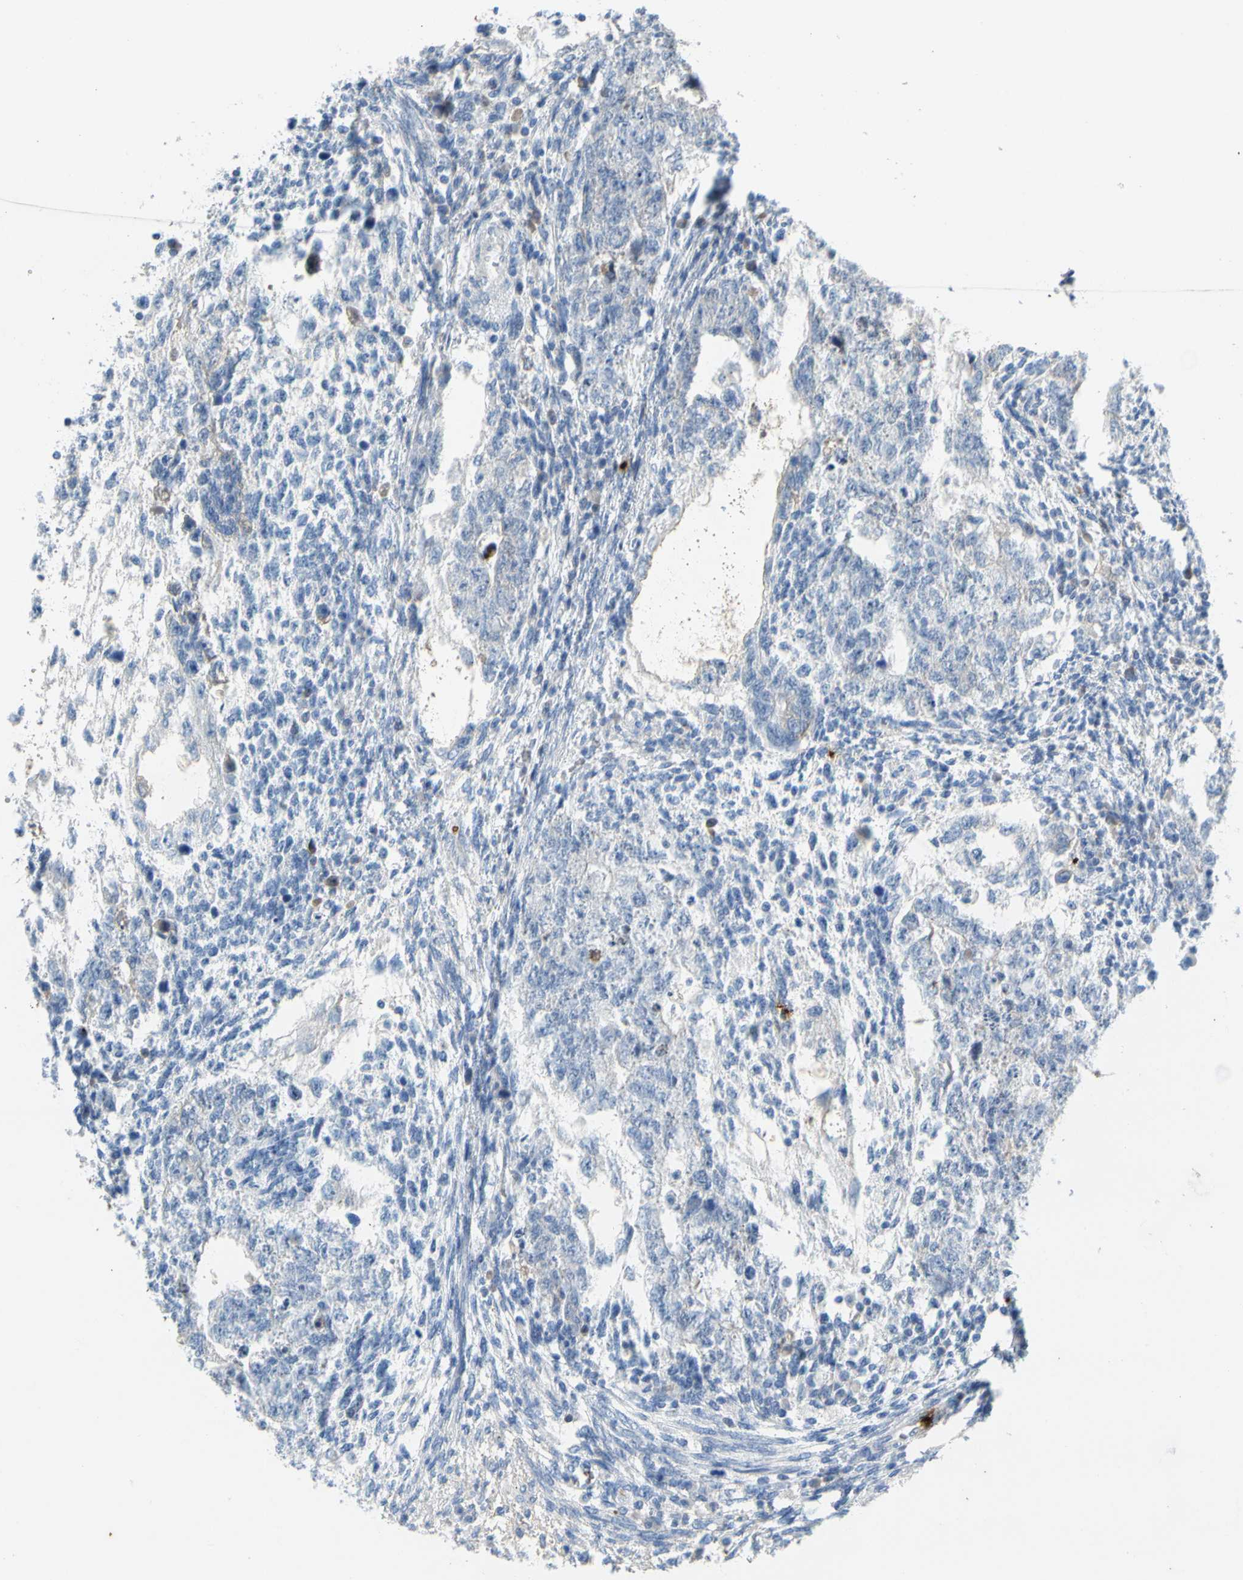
{"staining": {"intensity": "negative", "quantity": "none", "location": "none"}, "tissue": "testis cancer", "cell_type": "Tumor cells", "image_type": "cancer", "snomed": [{"axis": "morphology", "description": "Normal tissue, NOS"}, {"axis": "morphology", "description": "Carcinoma, Embryonal, NOS"}, {"axis": "topography", "description": "Testis"}], "caption": "The immunohistochemistry micrograph has no significant staining in tumor cells of testis embryonal carcinoma tissue.", "gene": "PPBP", "patient": {"sex": "male", "age": 36}}